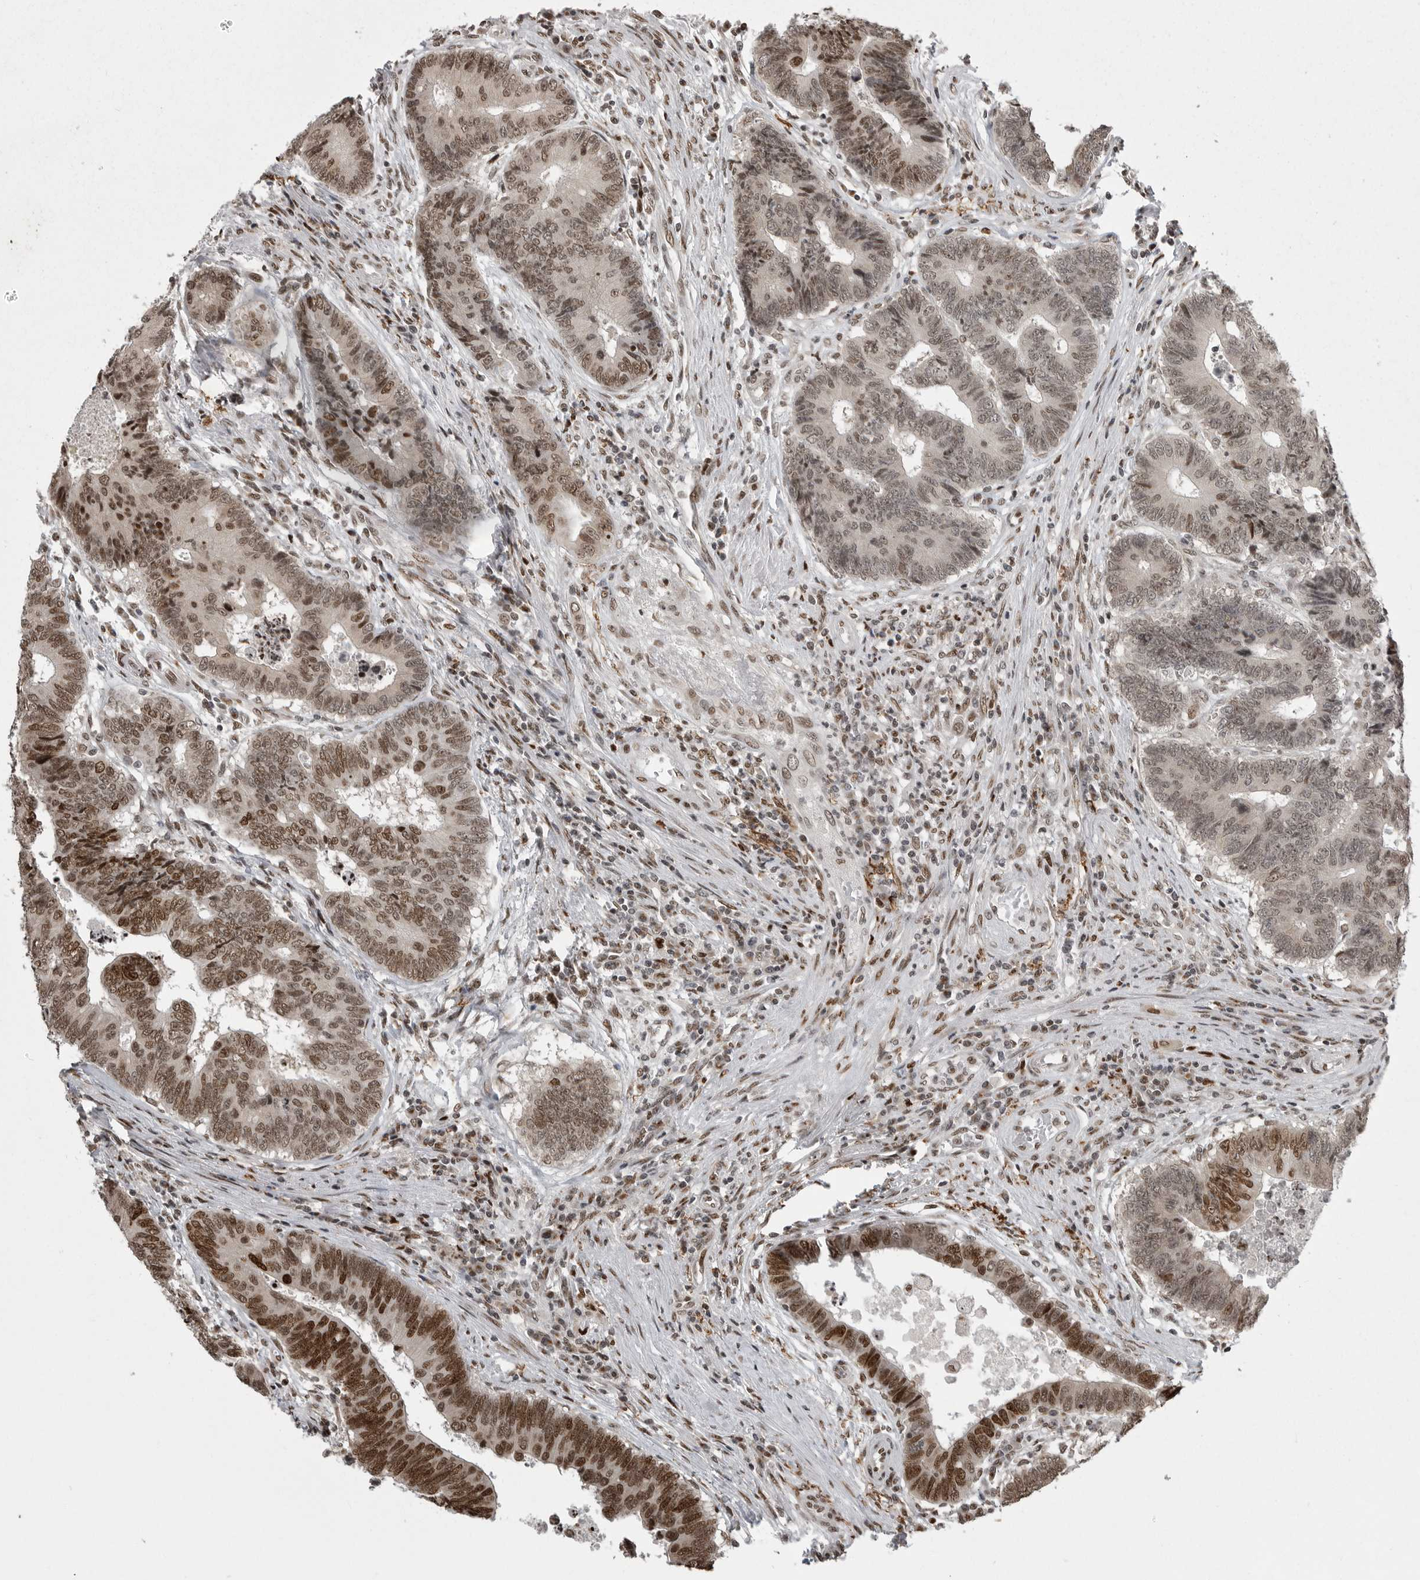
{"staining": {"intensity": "strong", "quantity": "25%-75%", "location": "nuclear"}, "tissue": "colorectal cancer", "cell_type": "Tumor cells", "image_type": "cancer", "snomed": [{"axis": "morphology", "description": "Adenocarcinoma, NOS"}, {"axis": "topography", "description": "Rectum"}], "caption": "High-power microscopy captured an immunohistochemistry micrograph of colorectal cancer (adenocarcinoma), revealing strong nuclear staining in about 25%-75% of tumor cells.", "gene": "YAF2", "patient": {"sex": "male", "age": 84}}